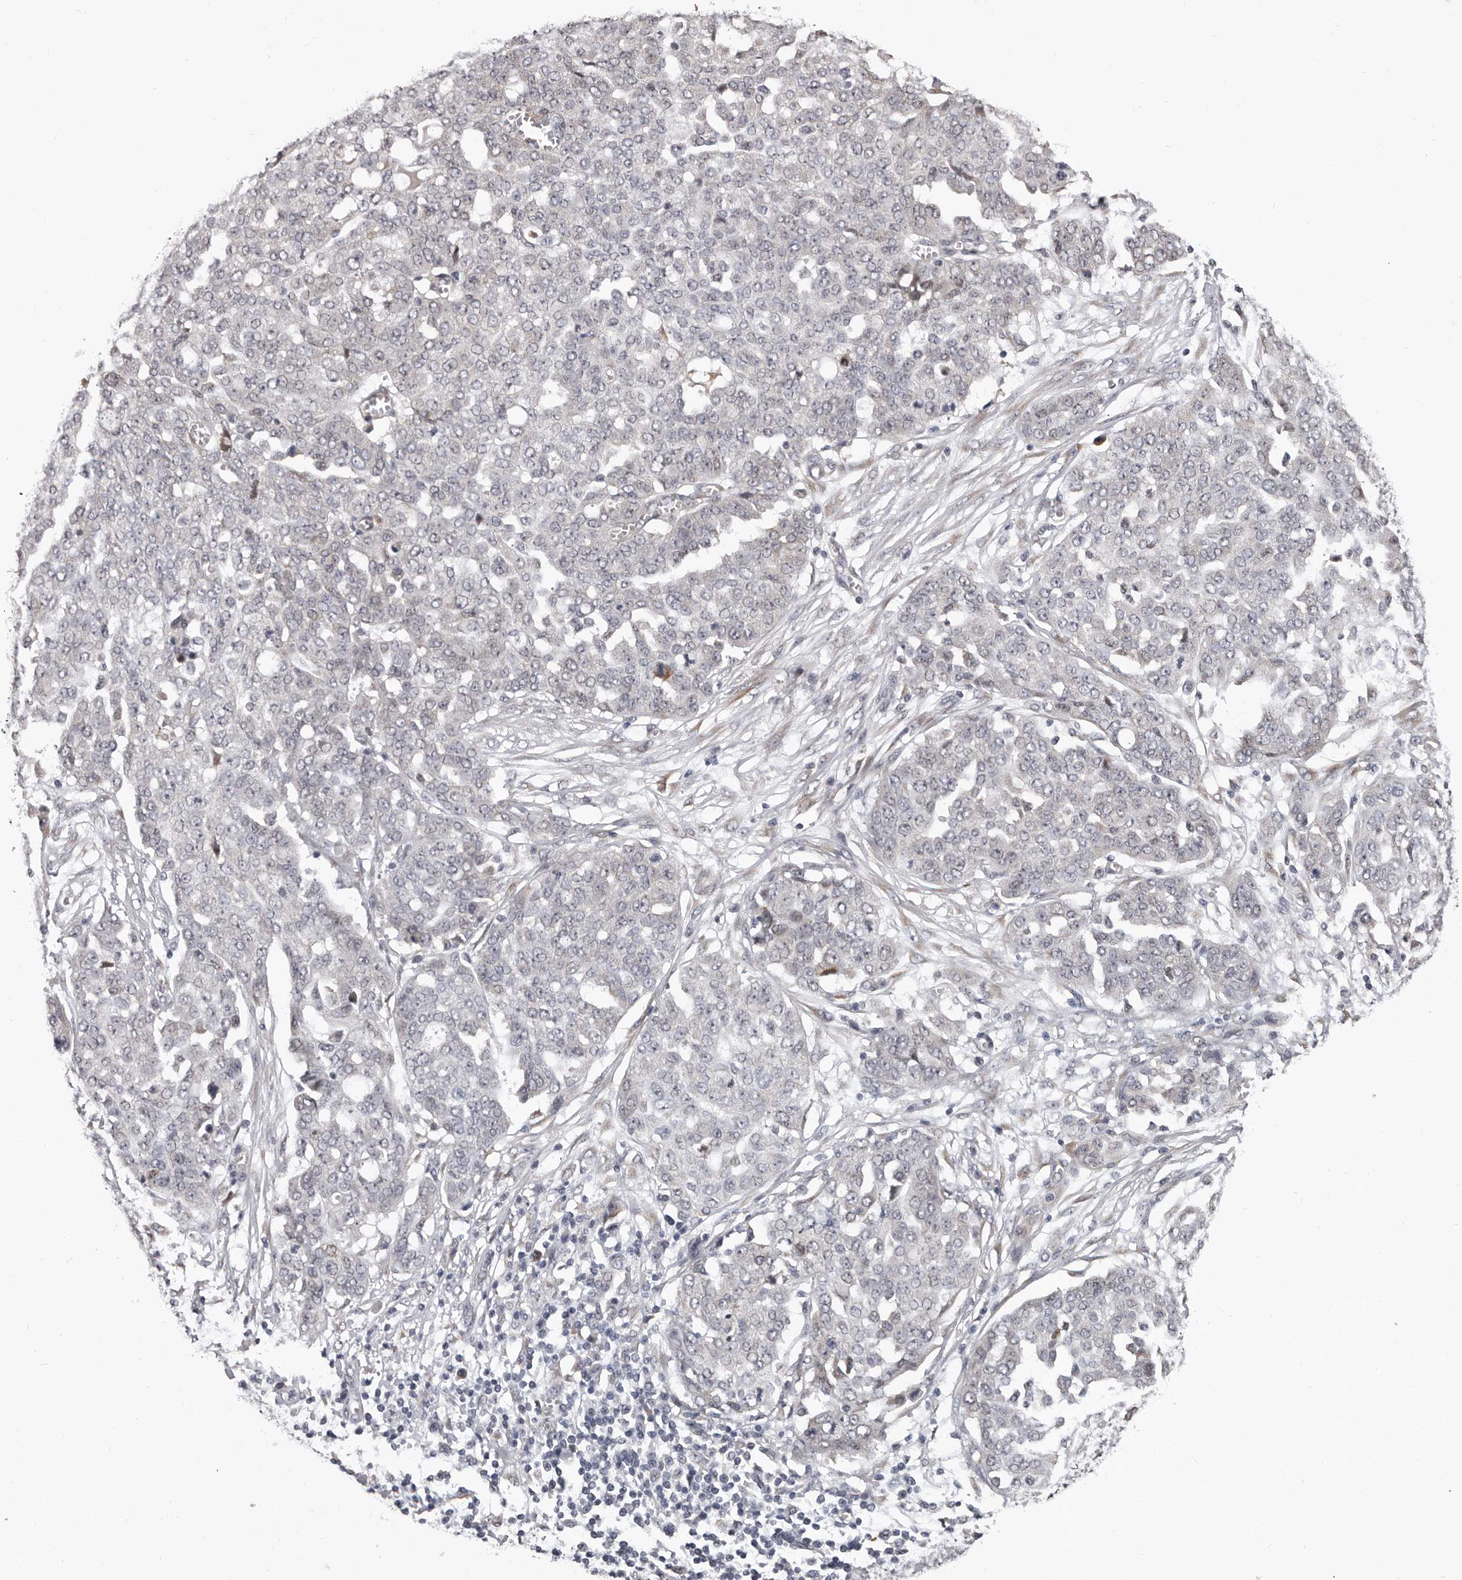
{"staining": {"intensity": "weak", "quantity": "<25%", "location": "cytoplasmic/membranous"}, "tissue": "ovarian cancer", "cell_type": "Tumor cells", "image_type": "cancer", "snomed": [{"axis": "morphology", "description": "Cystadenocarcinoma, serous, NOS"}, {"axis": "topography", "description": "Soft tissue"}, {"axis": "topography", "description": "Ovary"}], "caption": "Tumor cells are negative for brown protein staining in ovarian cancer.", "gene": "MED8", "patient": {"sex": "female", "age": 57}}